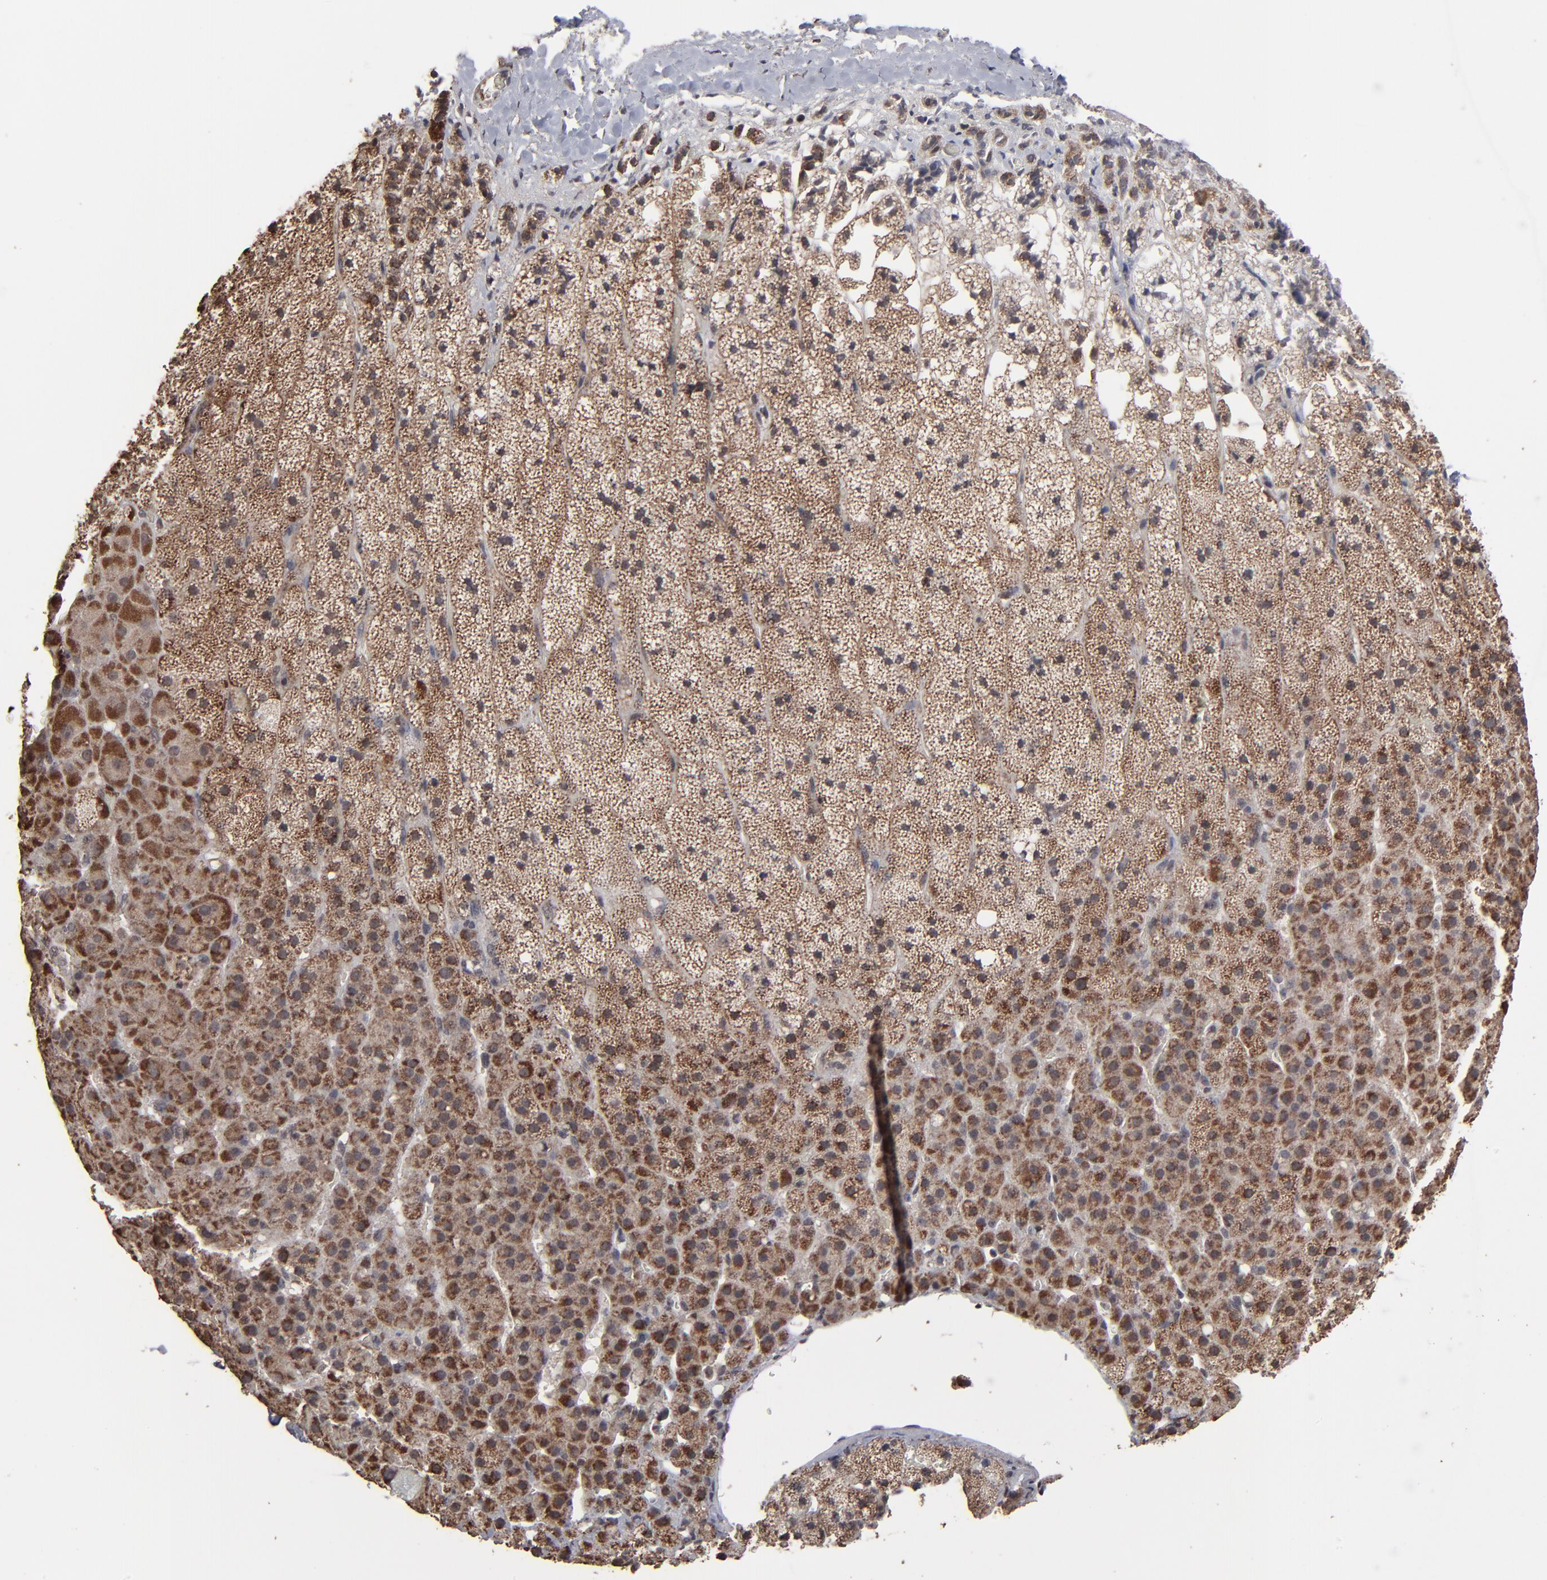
{"staining": {"intensity": "strong", "quantity": ">75%", "location": "cytoplasmic/membranous"}, "tissue": "adrenal gland", "cell_type": "Glandular cells", "image_type": "normal", "snomed": [{"axis": "morphology", "description": "Normal tissue, NOS"}, {"axis": "topography", "description": "Adrenal gland"}], "caption": "Adrenal gland stained with DAB (3,3'-diaminobenzidine) immunohistochemistry (IHC) displays high levels of strong cytoplasmic/membranous positivity in approximately >75% of glandular cells.", "gene": "BNIP3", "patient": {"sex": "male", "age": 35}}